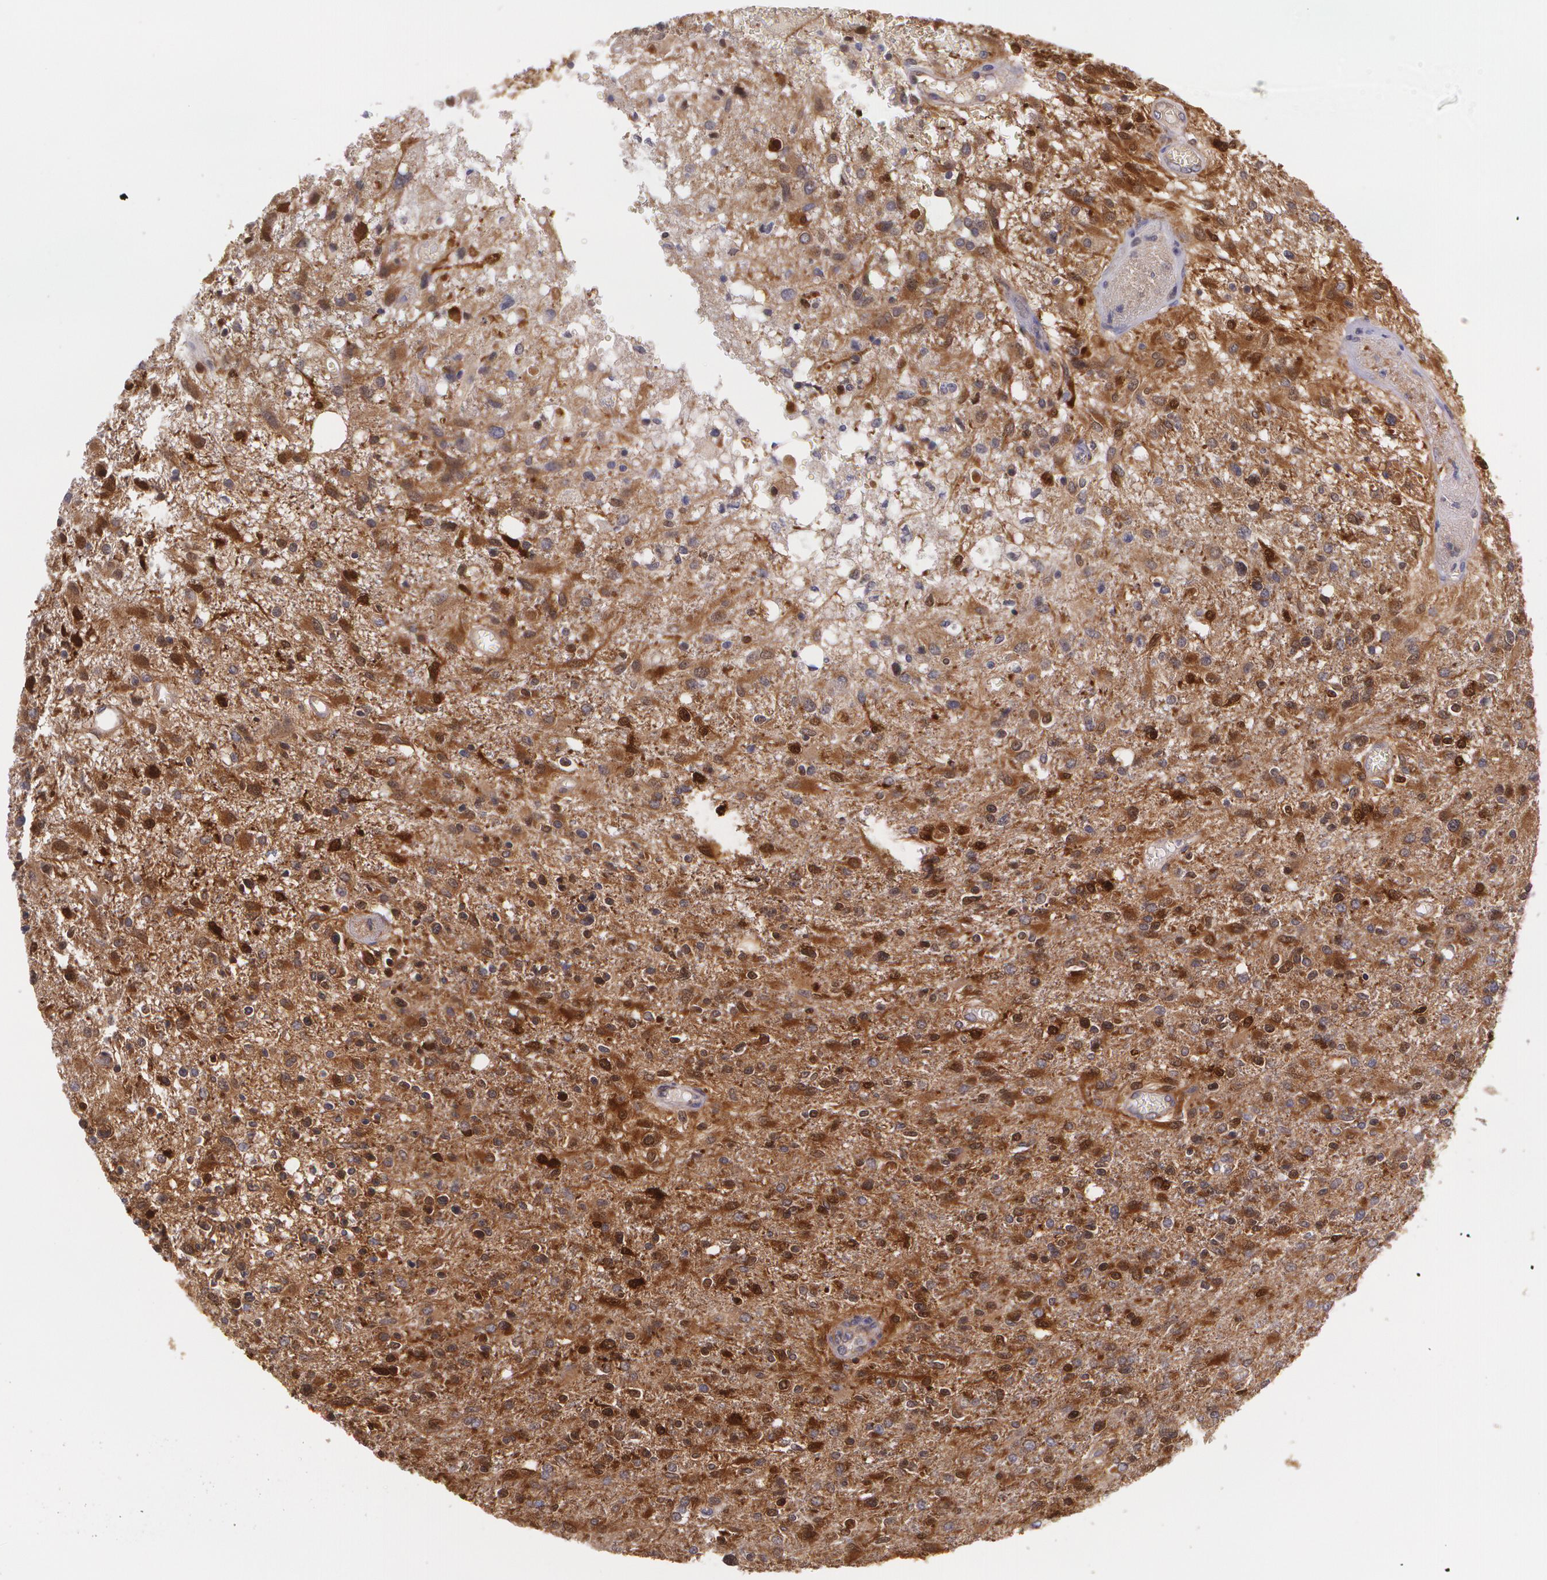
{"staining": {"intensity": "strong", "quantity": ">75%", "location": "cytoplasmic/membranous,nuclear"}, "tissue": "glioma", "cell_type": "Tumor cells", "image_type": "cancer", "snomed": [{"axis": "morphology", "description": "Glioma, malignant, High grade"}, {"axis": "topography", "description": "Cerebral cortex"}], "caption": "High-magnification brightfield microscopy of glioma stained with DAB (brown) and counterstained with hematoxylin (blue). tumor cells exhibit strong cytoplasmic/membranous and nuclear expression is present in approximately>75% of cells.", "gene": "HSPH1", "patient": {"sex": "male", "age": 76}}